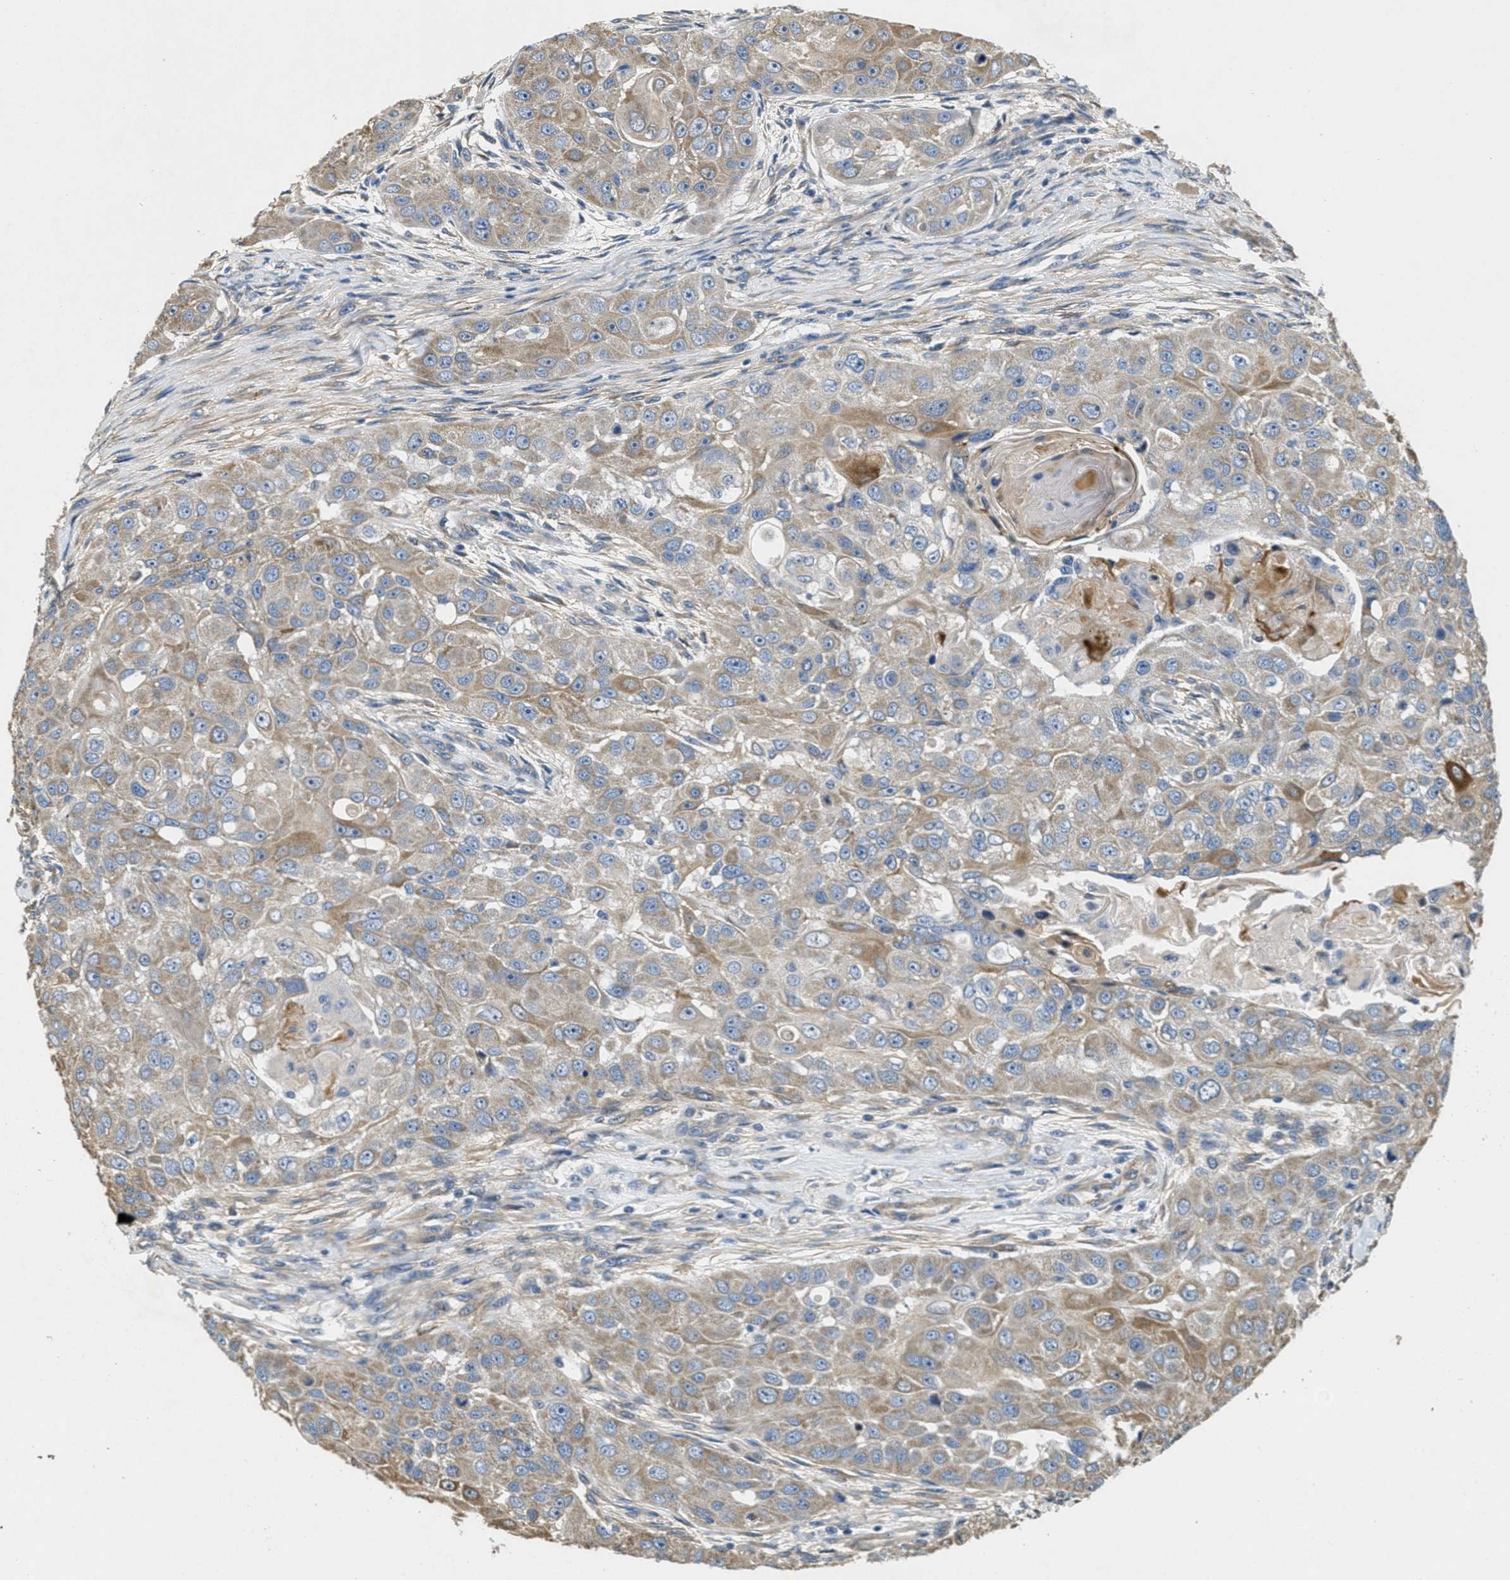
{"staining": {"intensity": "moderate", "quantity": "25%-75%", "location": "cytoplasmic/membranous"}, "tissue": "head and neck cancer", "cell_type": "Tumor cells", "image_type": "cancer", "snomed": [{"axis": "morphology", "description": "Normal tissue, NOS"}, {"axis": "morphology", "description": "Squamous cell carcinoma, NOS"}, {"axis": "topography", "description": "Skeletal muscle"}, {"axis": "topography", "description": "Head-Neck"}], "caption": "A high-resolution photomicrograph shows immunohistochemistry (IHC) staining of head and neck cancer, which displays moderate cytoplasmic/membranous staining in approximately 25%-75% of tumor cells.", "gene": "TOMM70", "patient": {"sex": "male", "age": 51}}